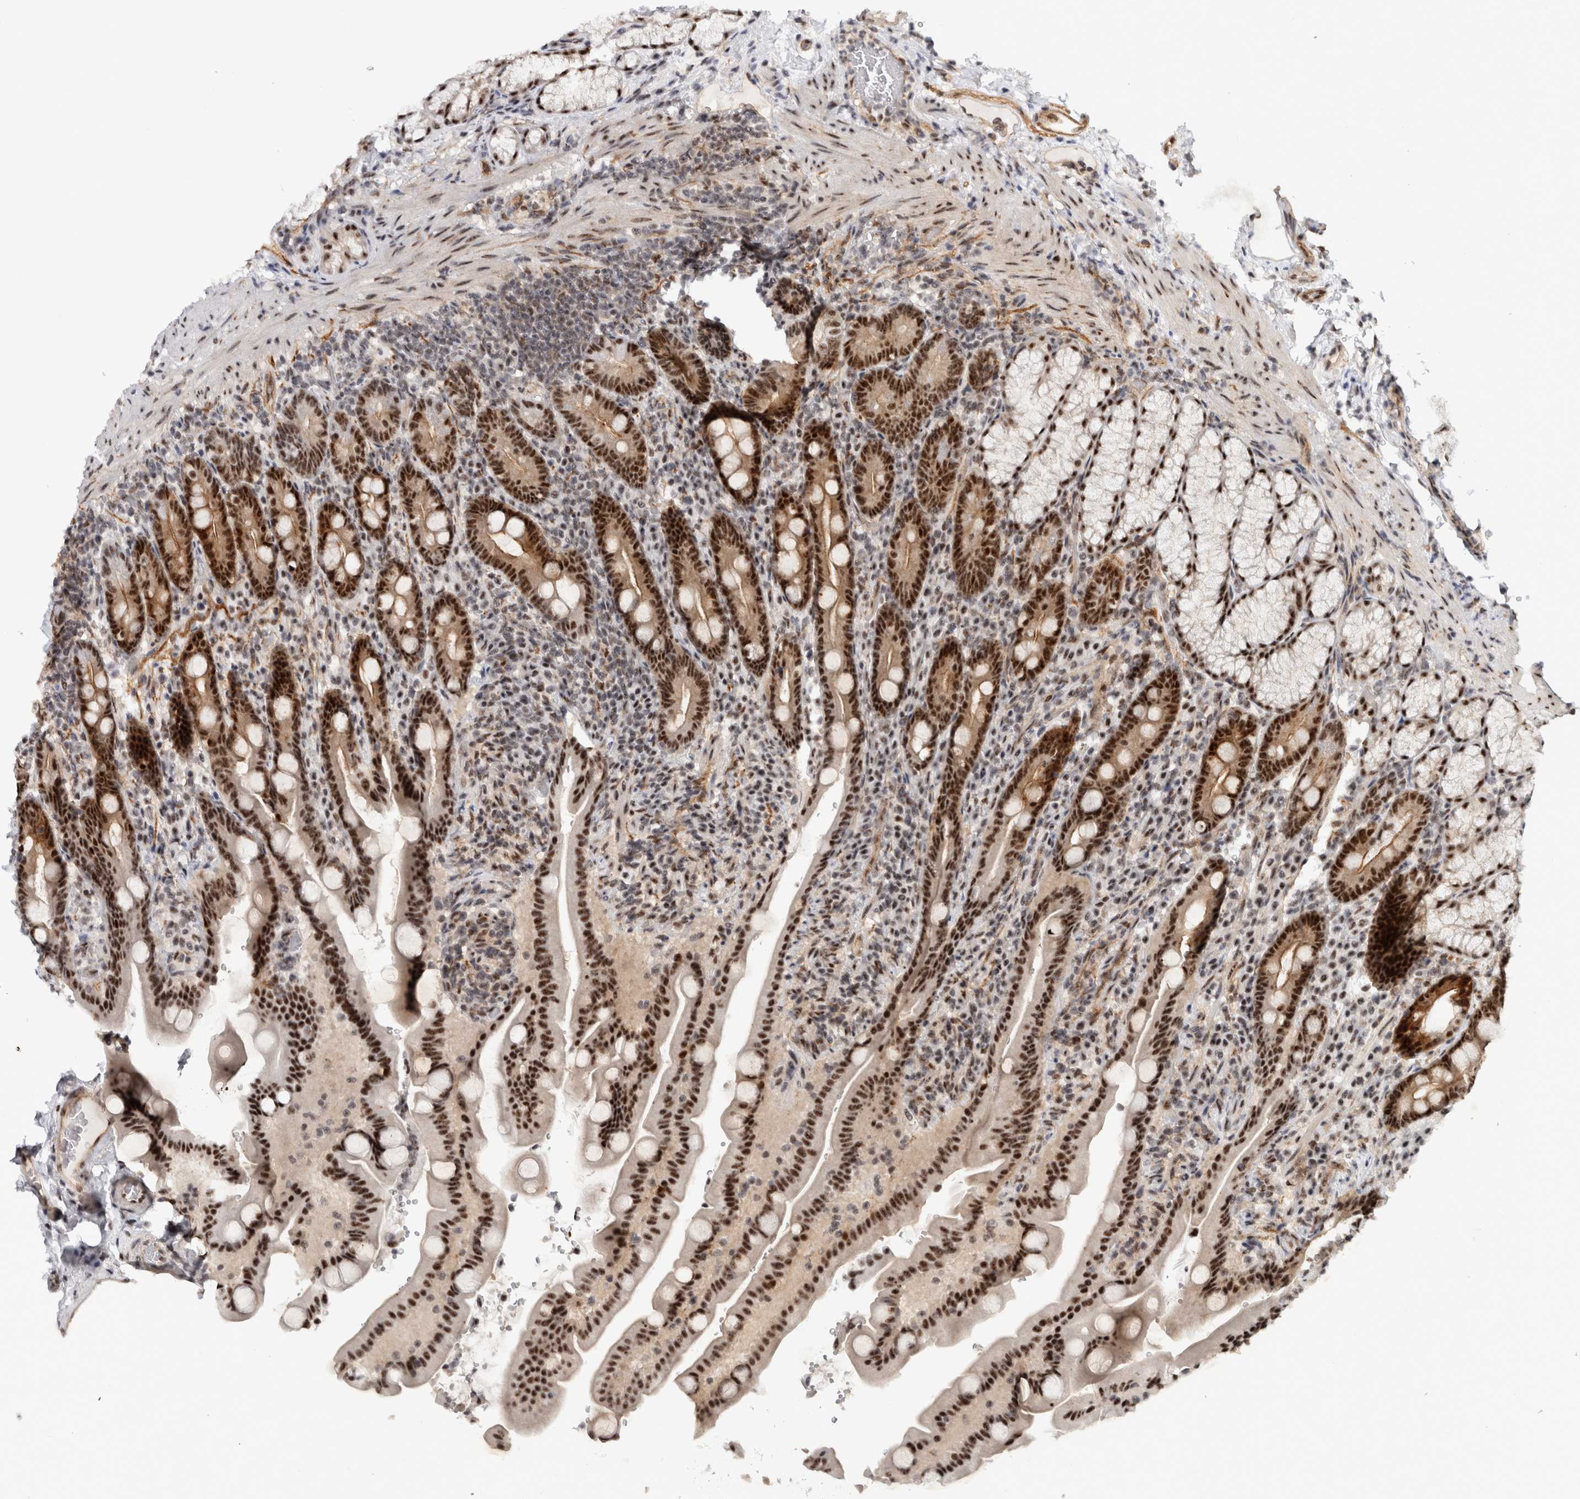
{"staining": {"intensity": "strong", "quantity": ">75%", "location": "nuclear"}, "tissue": "duodenum", "cell_type": "Glandular cells", "image_type": "normal", "snomed": [{"axis": "morphology", "description": "Normal tissue, NOS"}, {"axis": "topography", "description": "Duodenum"}], "caption": "Strong nuclear staining is seen in about >75% of glandular cells in benign duodenum.", "gene": "MKNK1", "patient": {"sex": "male", "age": 54}}